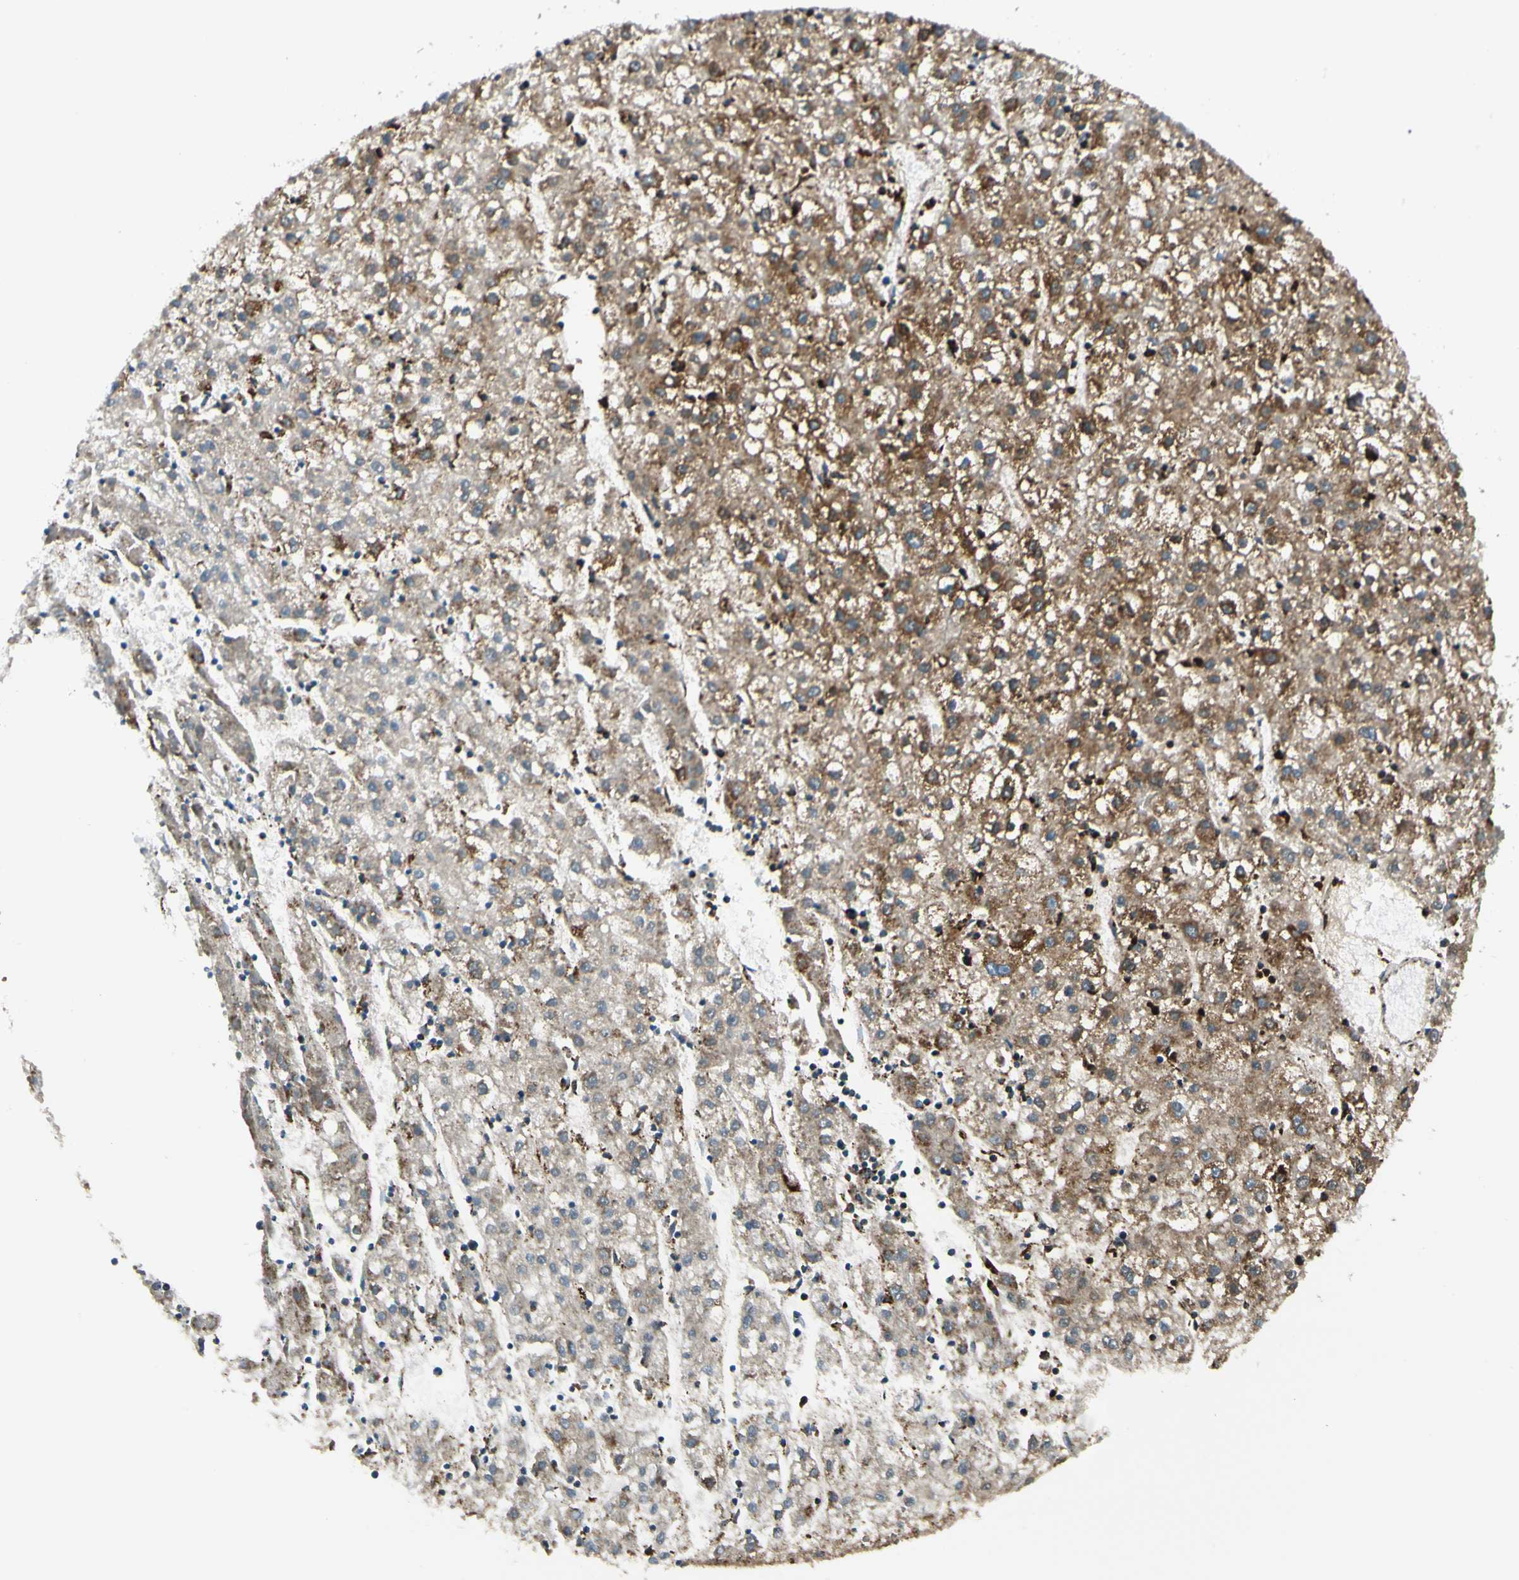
{"staining": {"intensity": "moderate", "quantity": ">75%", "location": "cytoplasmic/membranous"}, "tissue": "liver cancer", "cell_type": "Tumor cells", "image_type": "cancer", "snomed": [{"axis": "morphology", "description": "Carcinoma, Hepatocellular, NOS"}, {"axis": "topography", "description": "Liver"}], "caption": "Liver cancer was stained to show a protein in brown. There is medium levels of moderate cytoplasmic/membranous expression in about >75% of tumor cells. (brown staining indicates protein expression, while blue staining denotes nuclei).", "gene": "ME2", "patient": {"sex": "male", "age": 72}}